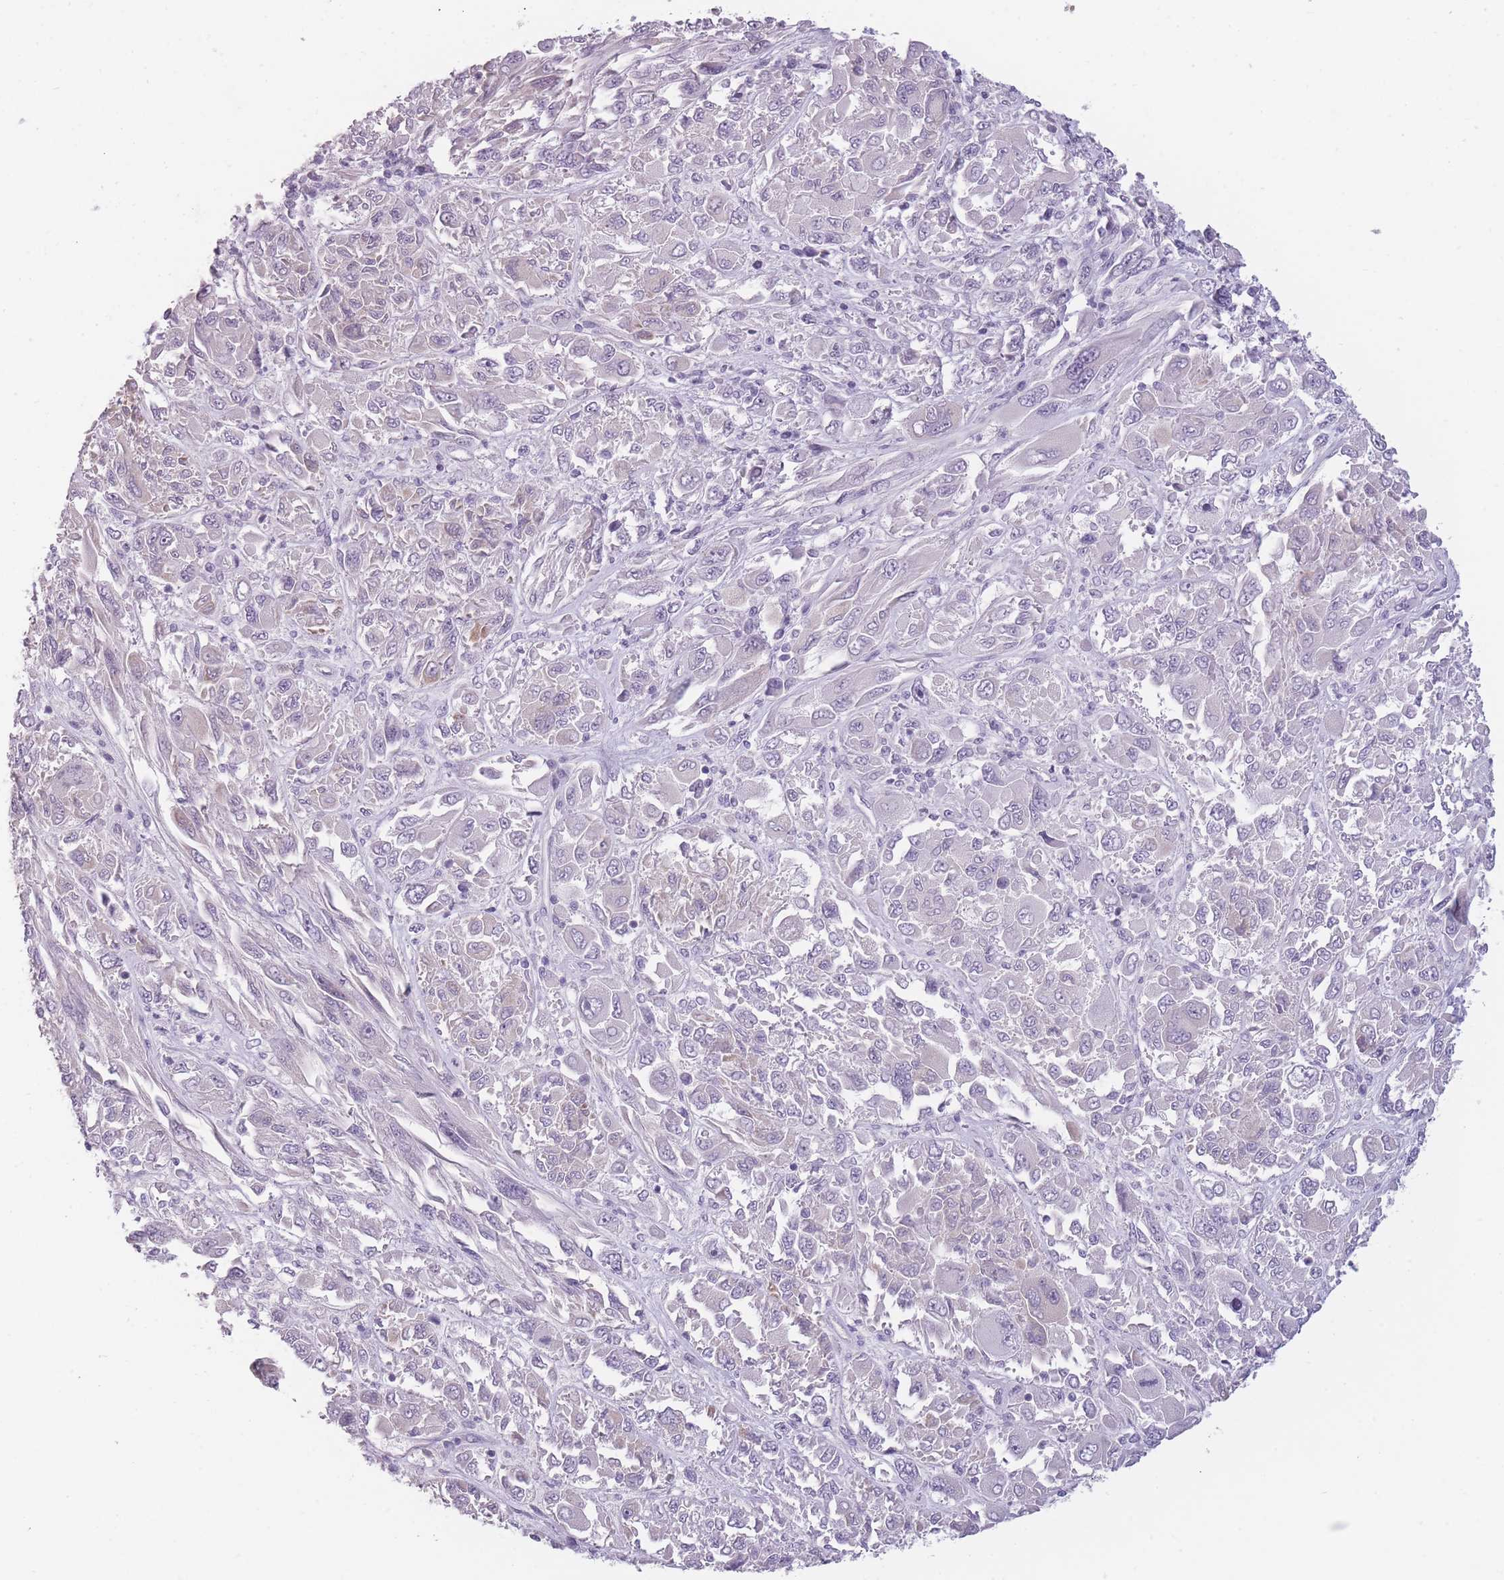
{"staining": {"intensity": "negative", "quantity": "none", "location": "none"}, "tissue": "melanoma", "cell_type": "Tumor cells", "image_type": "cancer", "snomed": [{"axis": "morphology", "description": "Malignant melanoma, NOS"}, {"axis": "topography", "description": "Skin"}], "caption": "An IHC image of malignant melanoma is shown. There is no staining in tumor cells of malignant melanoma. The staining is performed using DAB brown chromogen with nuclei counter-stained in using hematoxylin.", "gene": "TMEM236", "patient": {"sex": "female", "age": 91}}